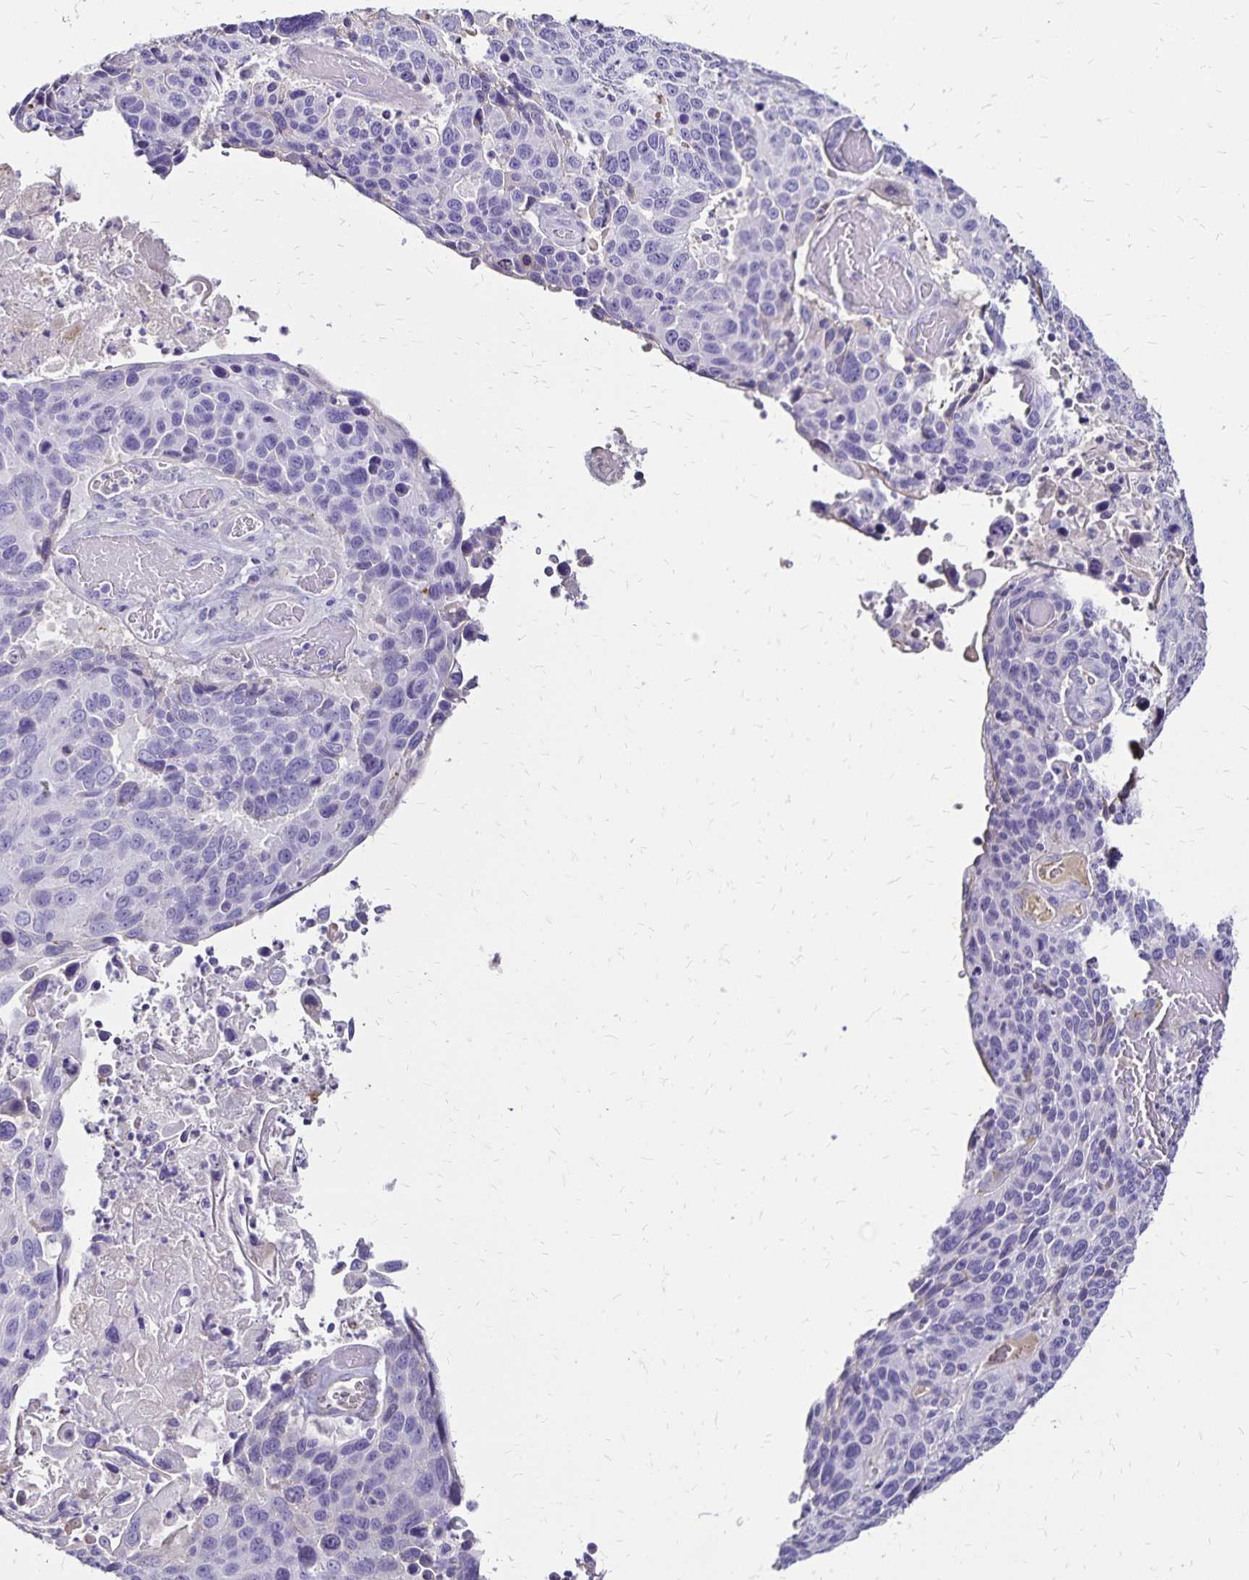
{"staining": {"intensity": "negative", "quantity": "none", "location": "none"}, "tissue": "lung cancer", "cell_type": "Tumor cells", "image_type": "cancer", "snomed": [{"axis": "morphology", "description": "Squamous cell carcinoma, NOS"}, {"axis": "topography", "description": "Lung"}], "caption": "Tumor cells are negative for brown protein staining in lung squamous cell carcinoma. The staining is performed using DAB (3,3'-diaminobenzidine) brown chromogen with nuclei counter-stained in using hematoxylin.", "gene": "KISS1", "patient": {"sex": "male", "age": 68}}